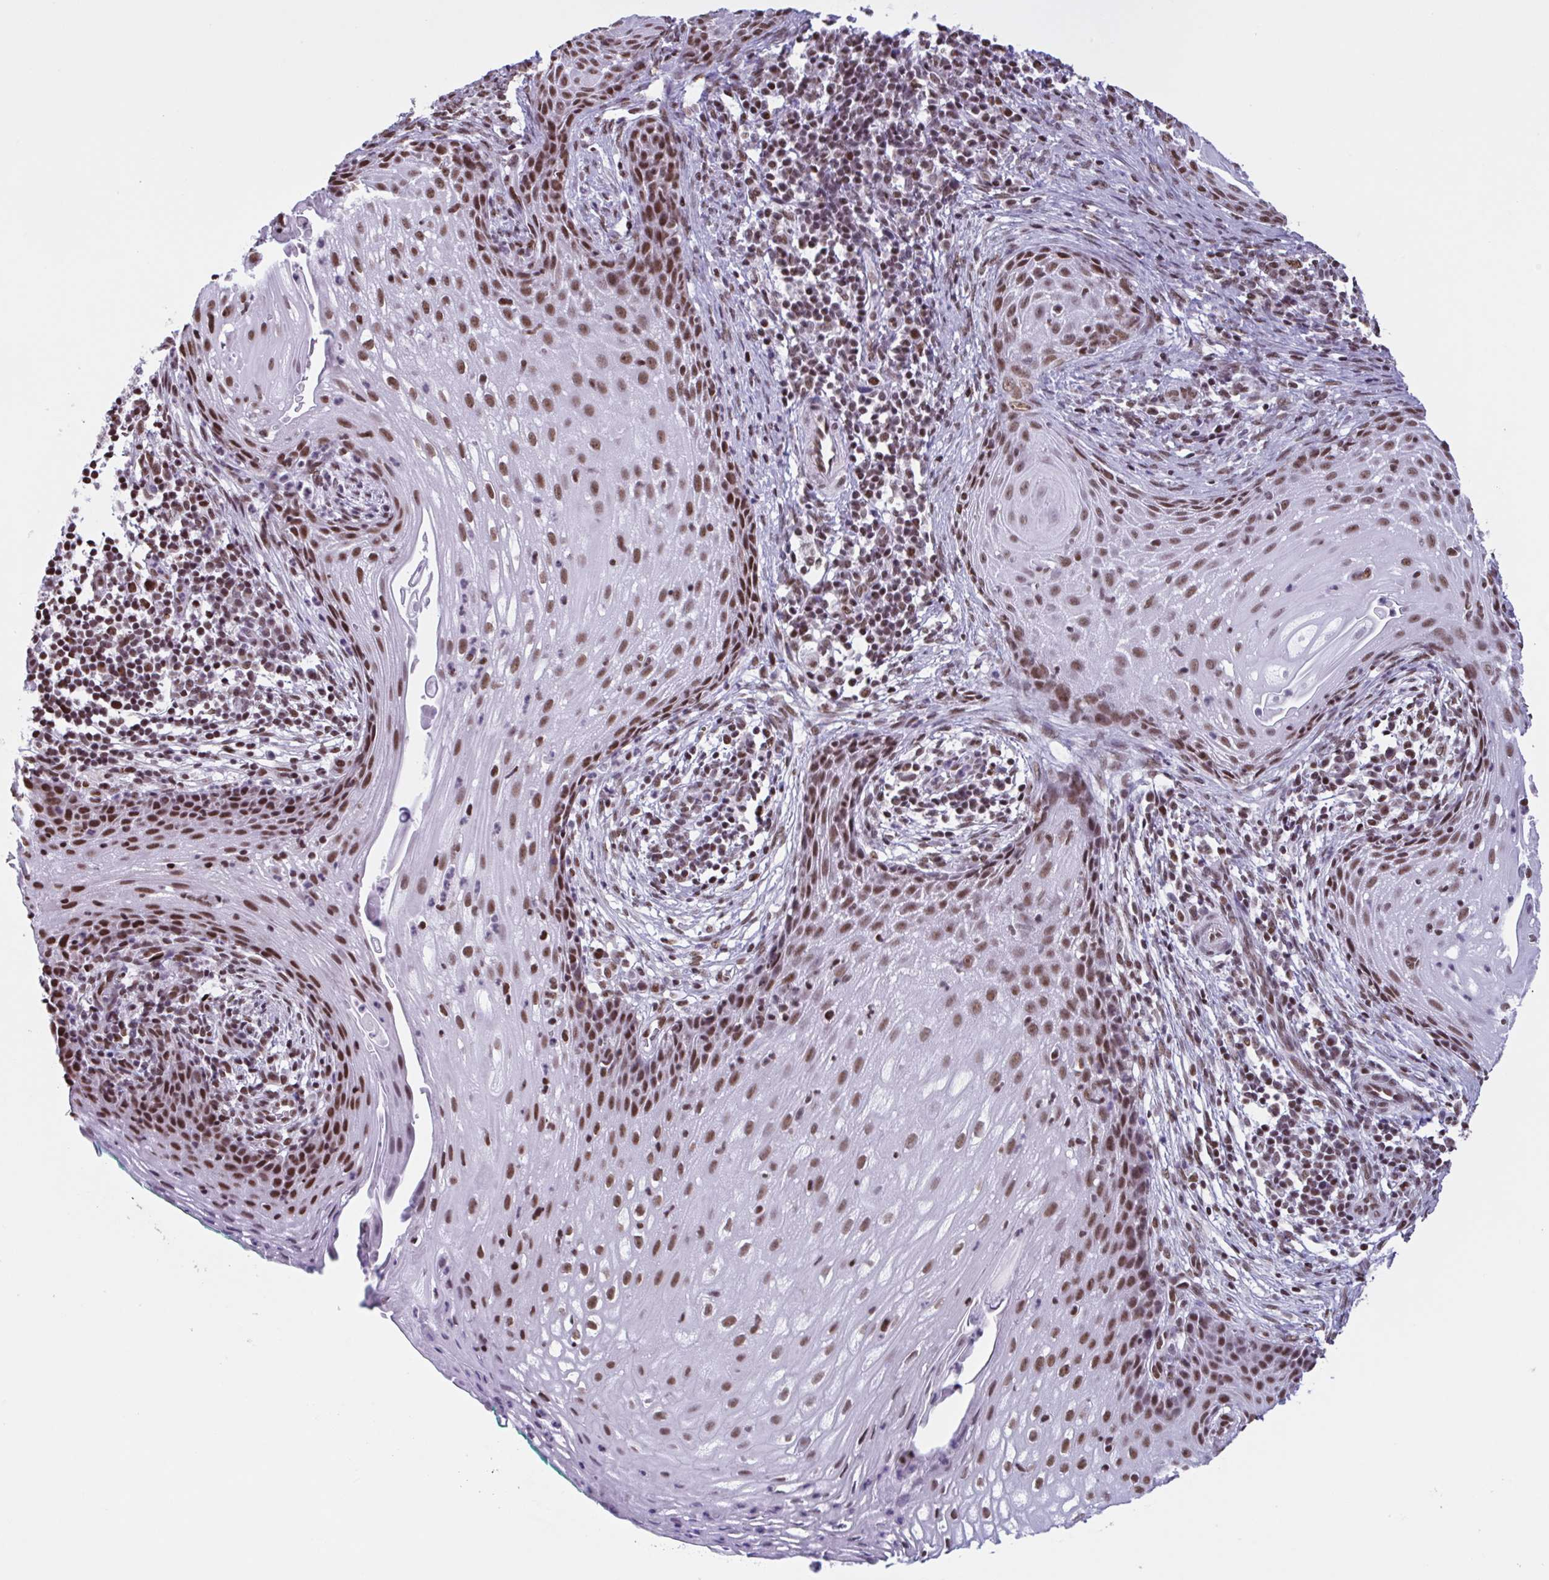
{"staining": {"intensity": "moderate", "quantity": ">75%", "location": "nuclear"}, "tissue": "cervical cancer", "cell_type": "Tumor cells", "image_type": "cancer", "snomed": [{"axis": "morphology", "description": "Squamous cell carcinoma, NOS"}, {"axis": "topography", "description": "Cervix"}], "caption": "A medium amount of moderate nuclear positivity is appreciated in approximately >75% of tumor cells in cervical cancer tissue.", "gene": "TIMM21", "patient": {"sex": "female", "age": 30}}